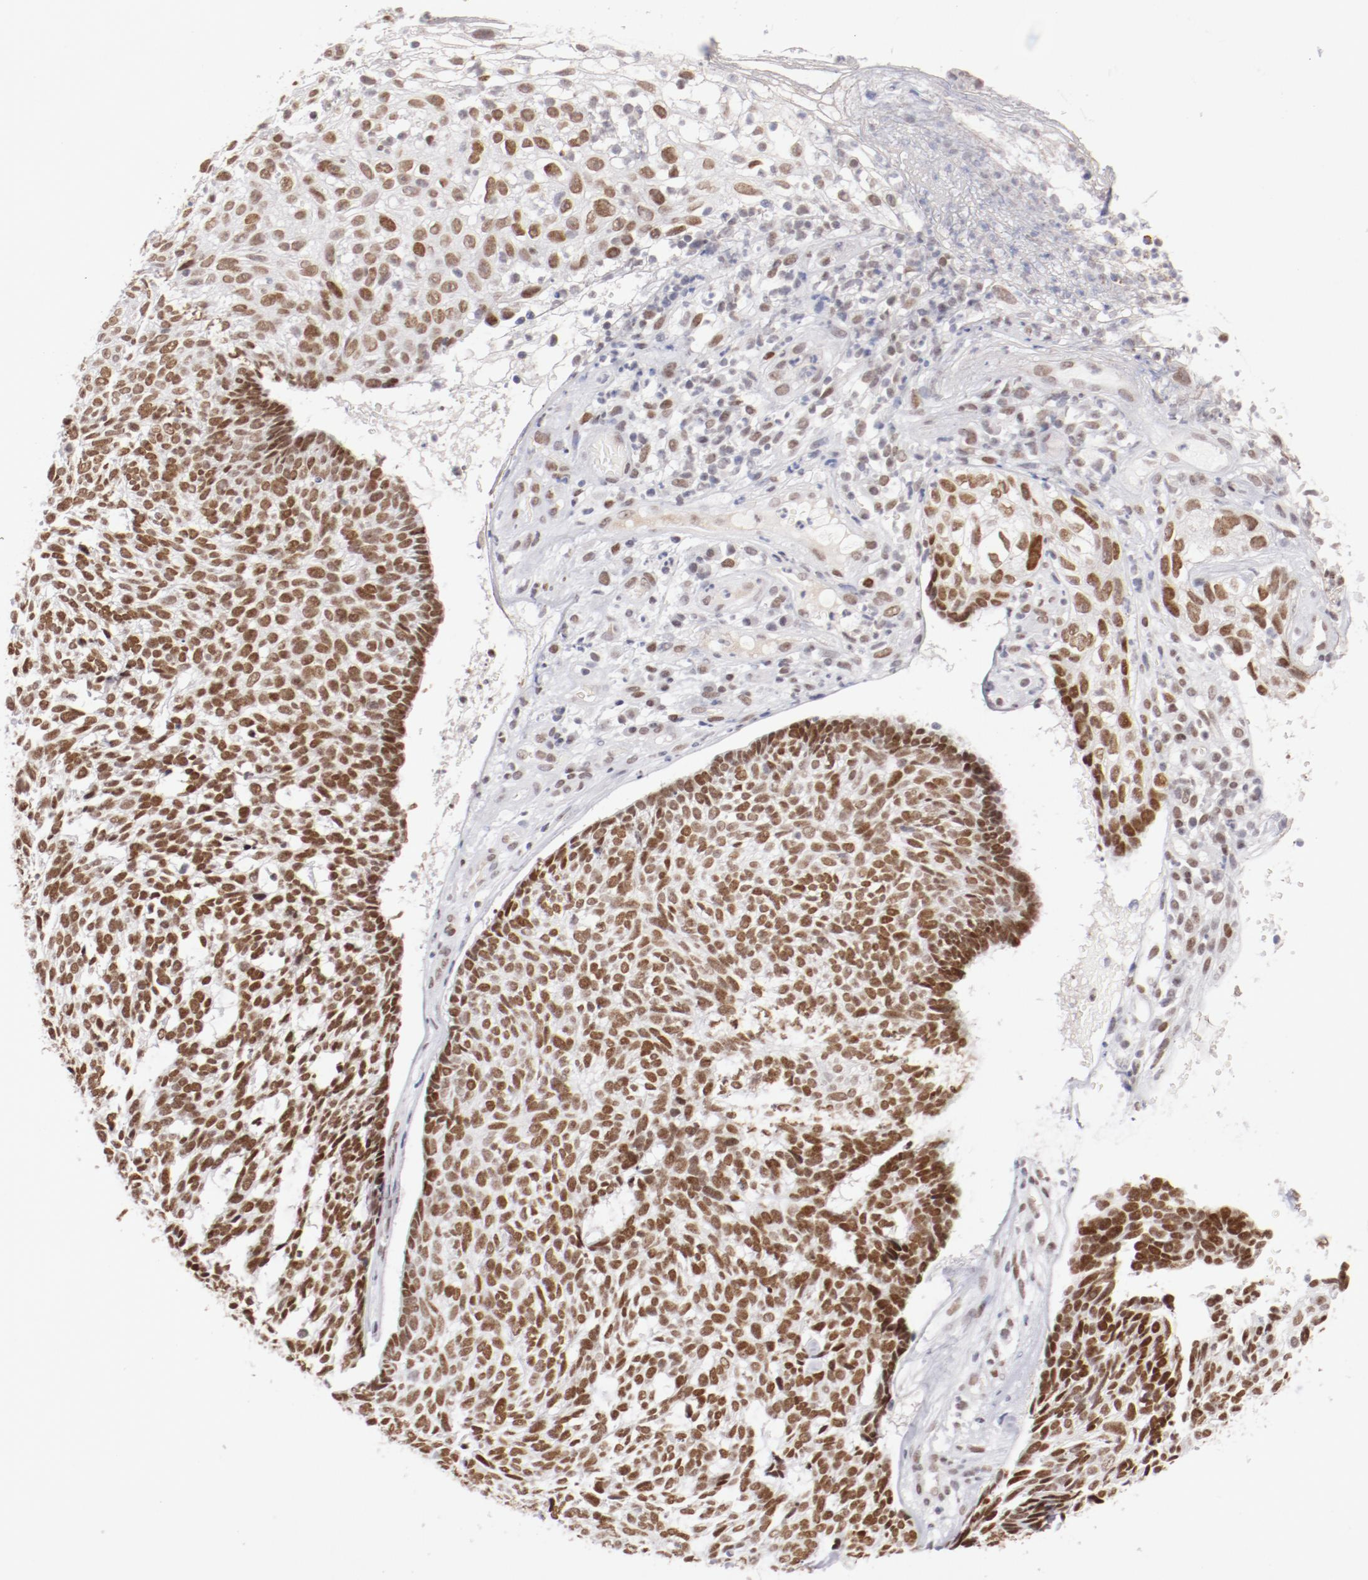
{"staining": {"intensity": "moderate", "quantity": ">75%", "location": "nuclear"}, "tissue": "skin cancer", "cell_type": "Tumor cells", "image_type": "cancer", "snomed": [{"axis": "morphology", "description": "Basal cell carcinoma"}, {"axis": "topography", "description": "Skin"}], "caption": "Immunohistochemistry of human skin cancer displays medium levels of moderate nuclear expression in about >75% of tumor cells.", "gene": "TFAP4", "patient": {"sex": "male", "age": 72}}